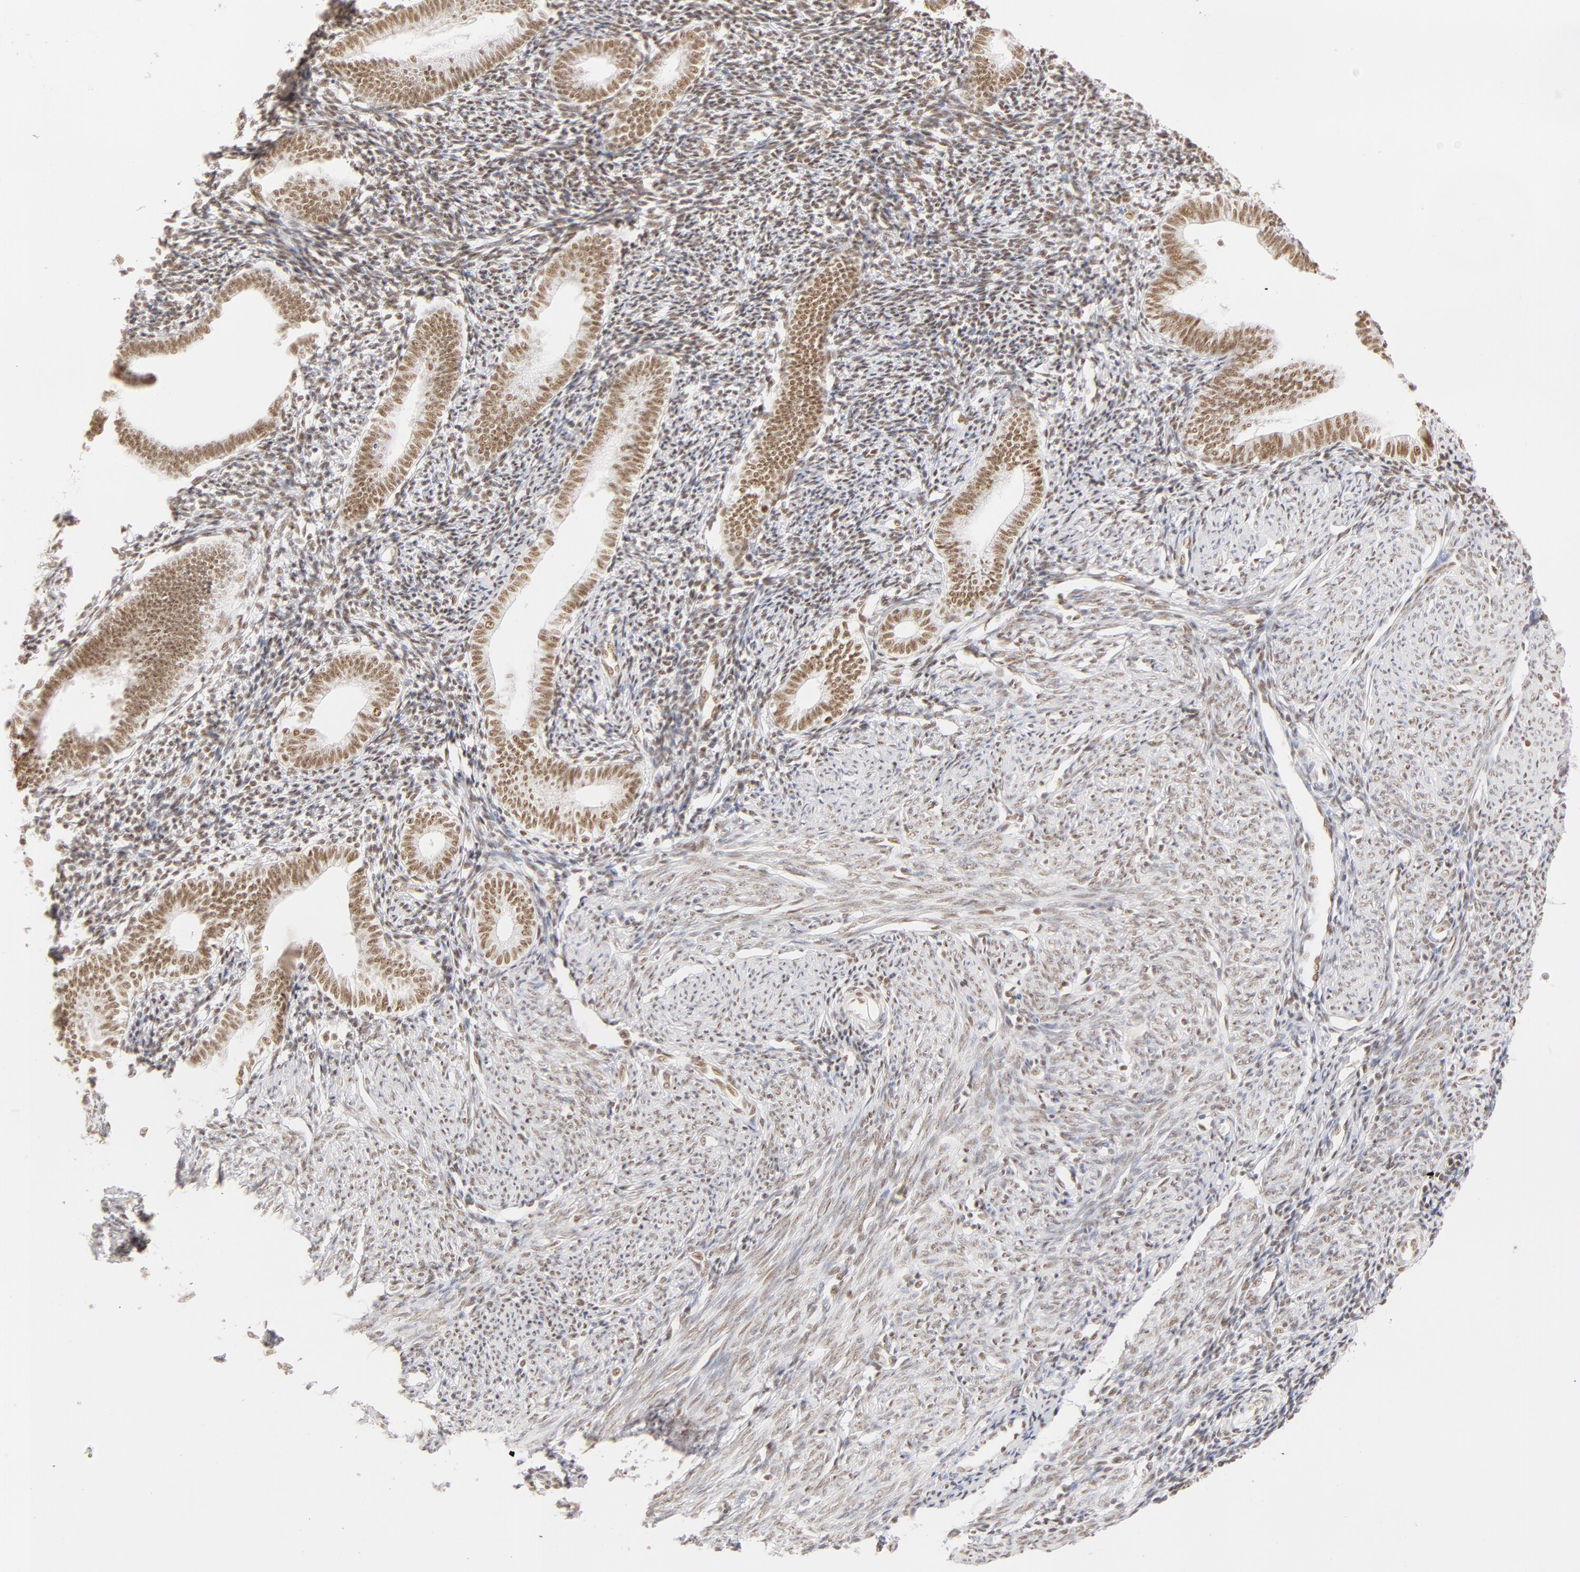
{"staining": {"intensity": "weak", "quantity": "<25%", "location": "nuclear"}, "tissue": "endometrium", "cell_type": "Cells in endometrial stroma", "image_type": "normal", "snomed": [{"axis": "morphology", "description": "Normal tissue, NOS"}, {"axis": "topography", "description": "Endometrium"}], "caption": "This is an immunohistochemistry (IHC) photomicrograph of benign endometrium. There is no positivity in cells in endometrial stroma.", "gene": "RBM39", "patient": {"sex": "female", "age": 52}}